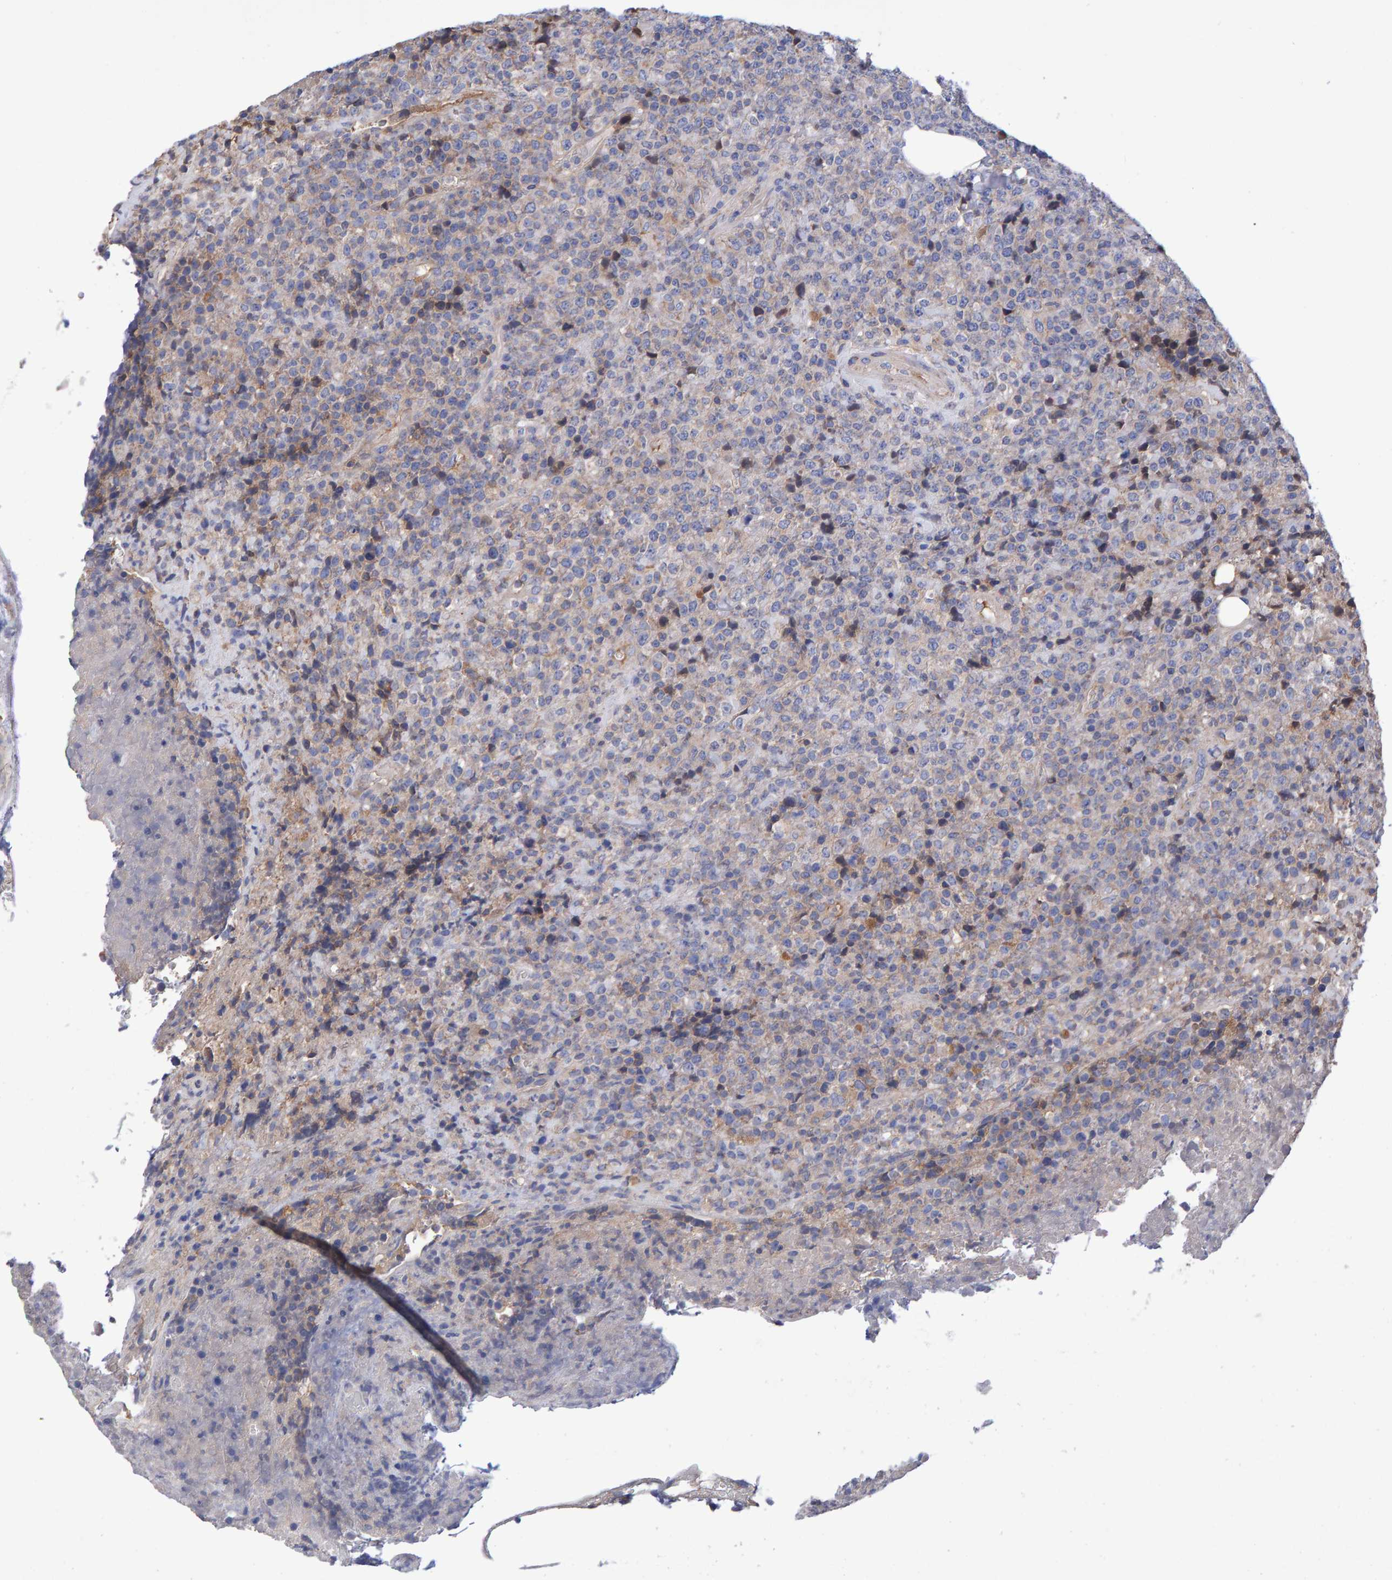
{"staining": {"intensity": "negative", "quantity": "none", "location": "none"}, "tissue": "lymphoma", "cell_type": "Tumor cells", "image_type": "cancer", "snomed": [{"axis": "morphology", "description": "Malignant lymphoma, non-Hodgkin's type, High grade"}, {"axis": "topography", "description": "Lymph node"}], "caption": "Protein analysis of lymphoma displays no significant expression in tumor cells.", "gene": "EFR3A", "patient": {"sex": "male", "age": 13}}